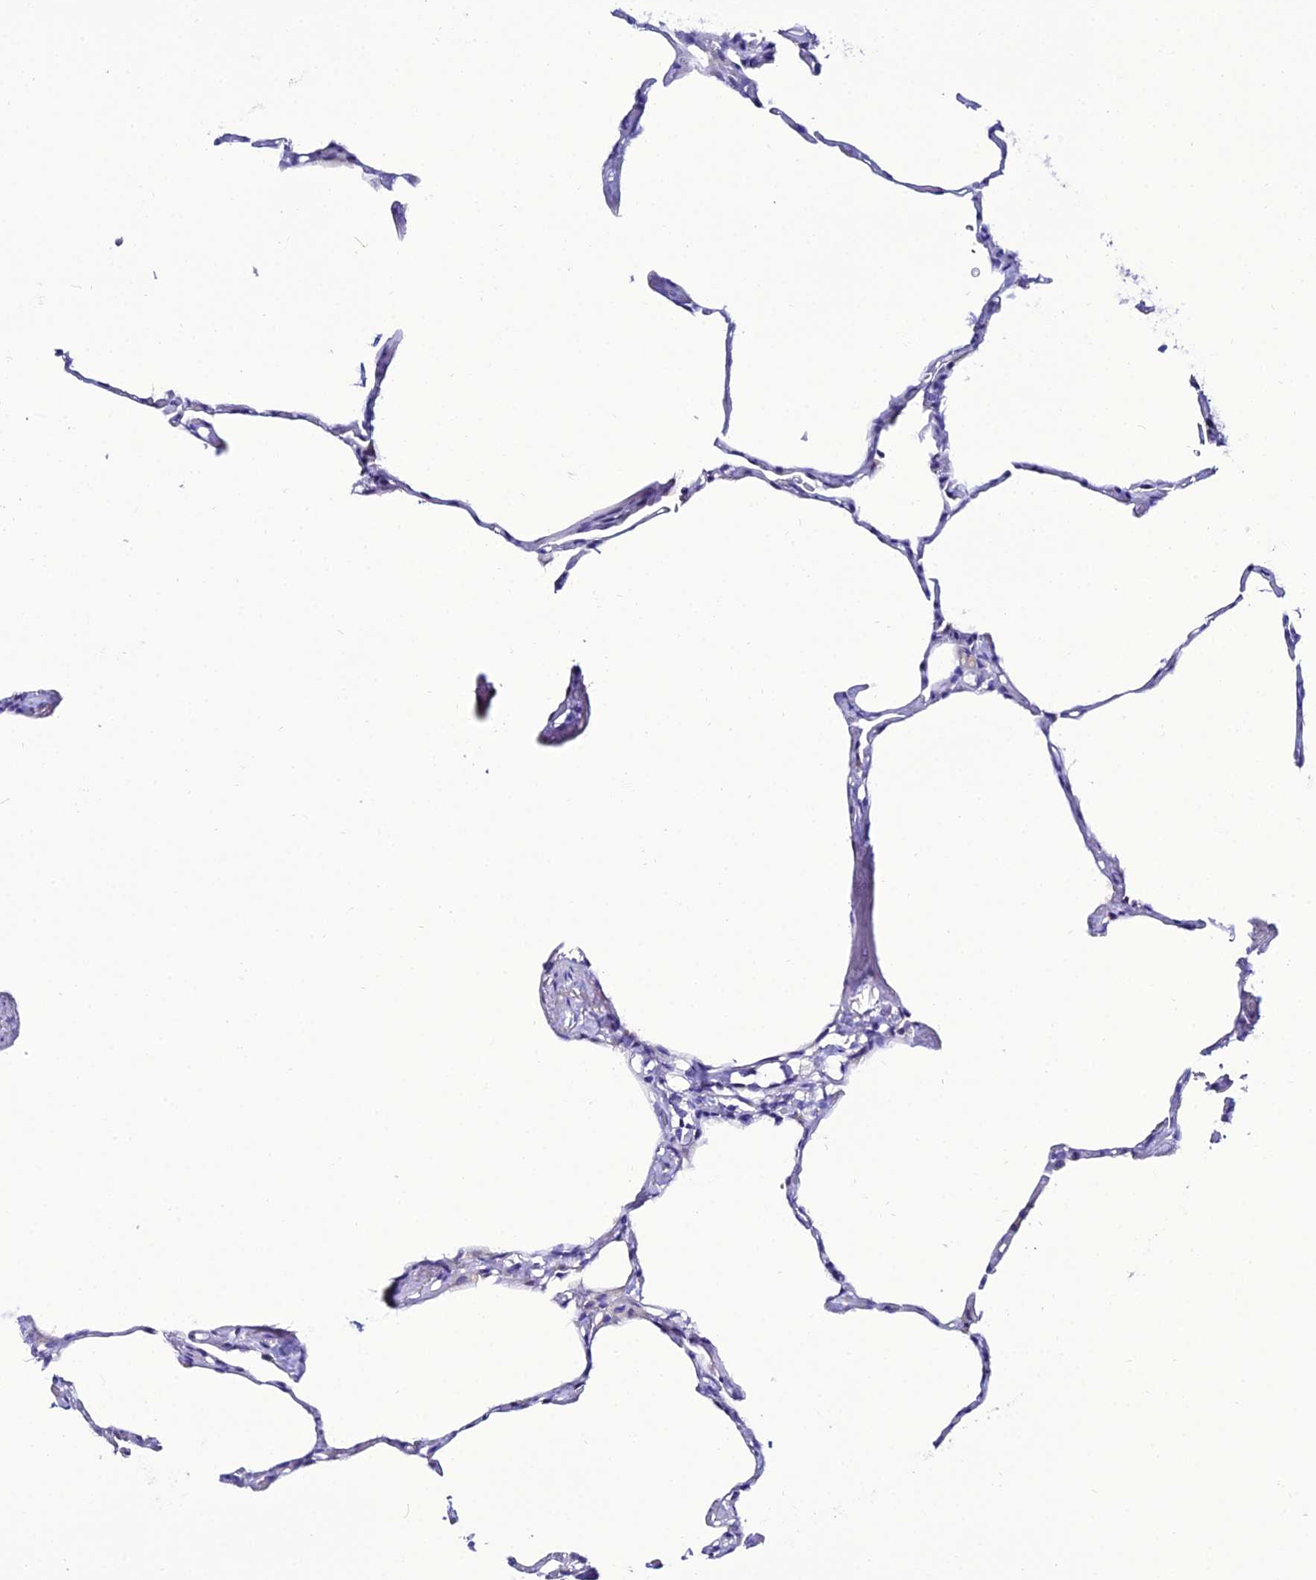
{"staining": {"intensity": "negative", "quantity": "none", "location": "none"}, "tissue": "lung", "cell_type": "Alveolar cells", "image_type": "normal", "snomed": [{"axis": "morphology", "description": "Normal tissue, NOS"}, {"axis": "topography", "description": "Lung"}], "caption": "This is an IHC histopathology image of normal lung. There is no expression in alveolar cells.", "gene": "OR4D5", "patient": {"sex": "male", "age": 65}}